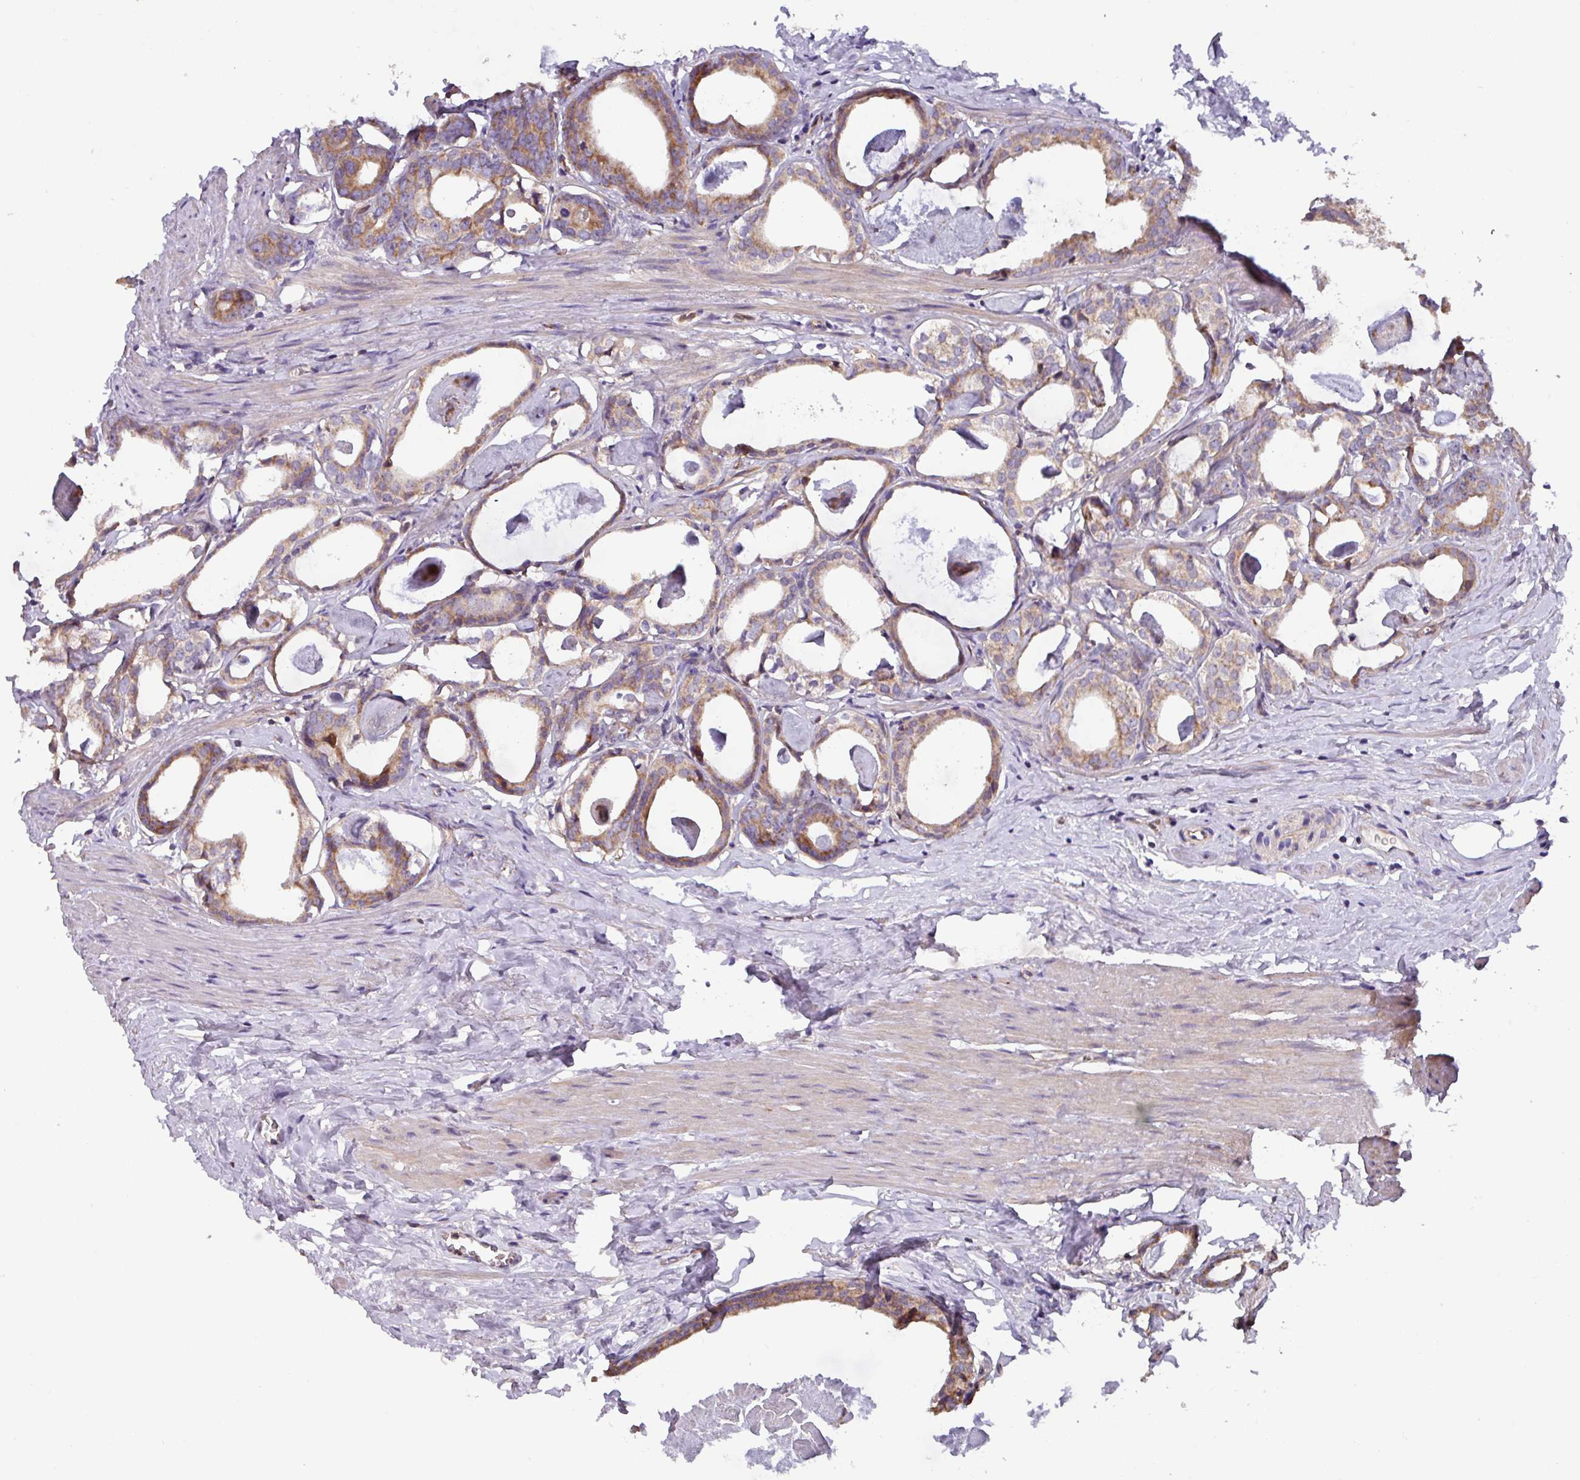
{"staining": {"intensity": "moderate", "quantity": "25%-75%", "location": "cytoplasmic/membranous"}, "tissue": "prostate cancer", "cell_type": "Tumor cells", "image_type": "cancer", "snomed": [{"axis": "morphology", "description": "Adenocarcinoma, Low grade"}, {"axis": "topography", "description": "Prostate"}], "caption": "Prostate cancer (low-grade adenocarcinoma) stained with IHC exhibits moderate cytoplasmic/membranous staining in approximately 25%-75% of tumor cells.", "gene": "PLEKHD1", "patient": {"sex": "male", "age": 71}}